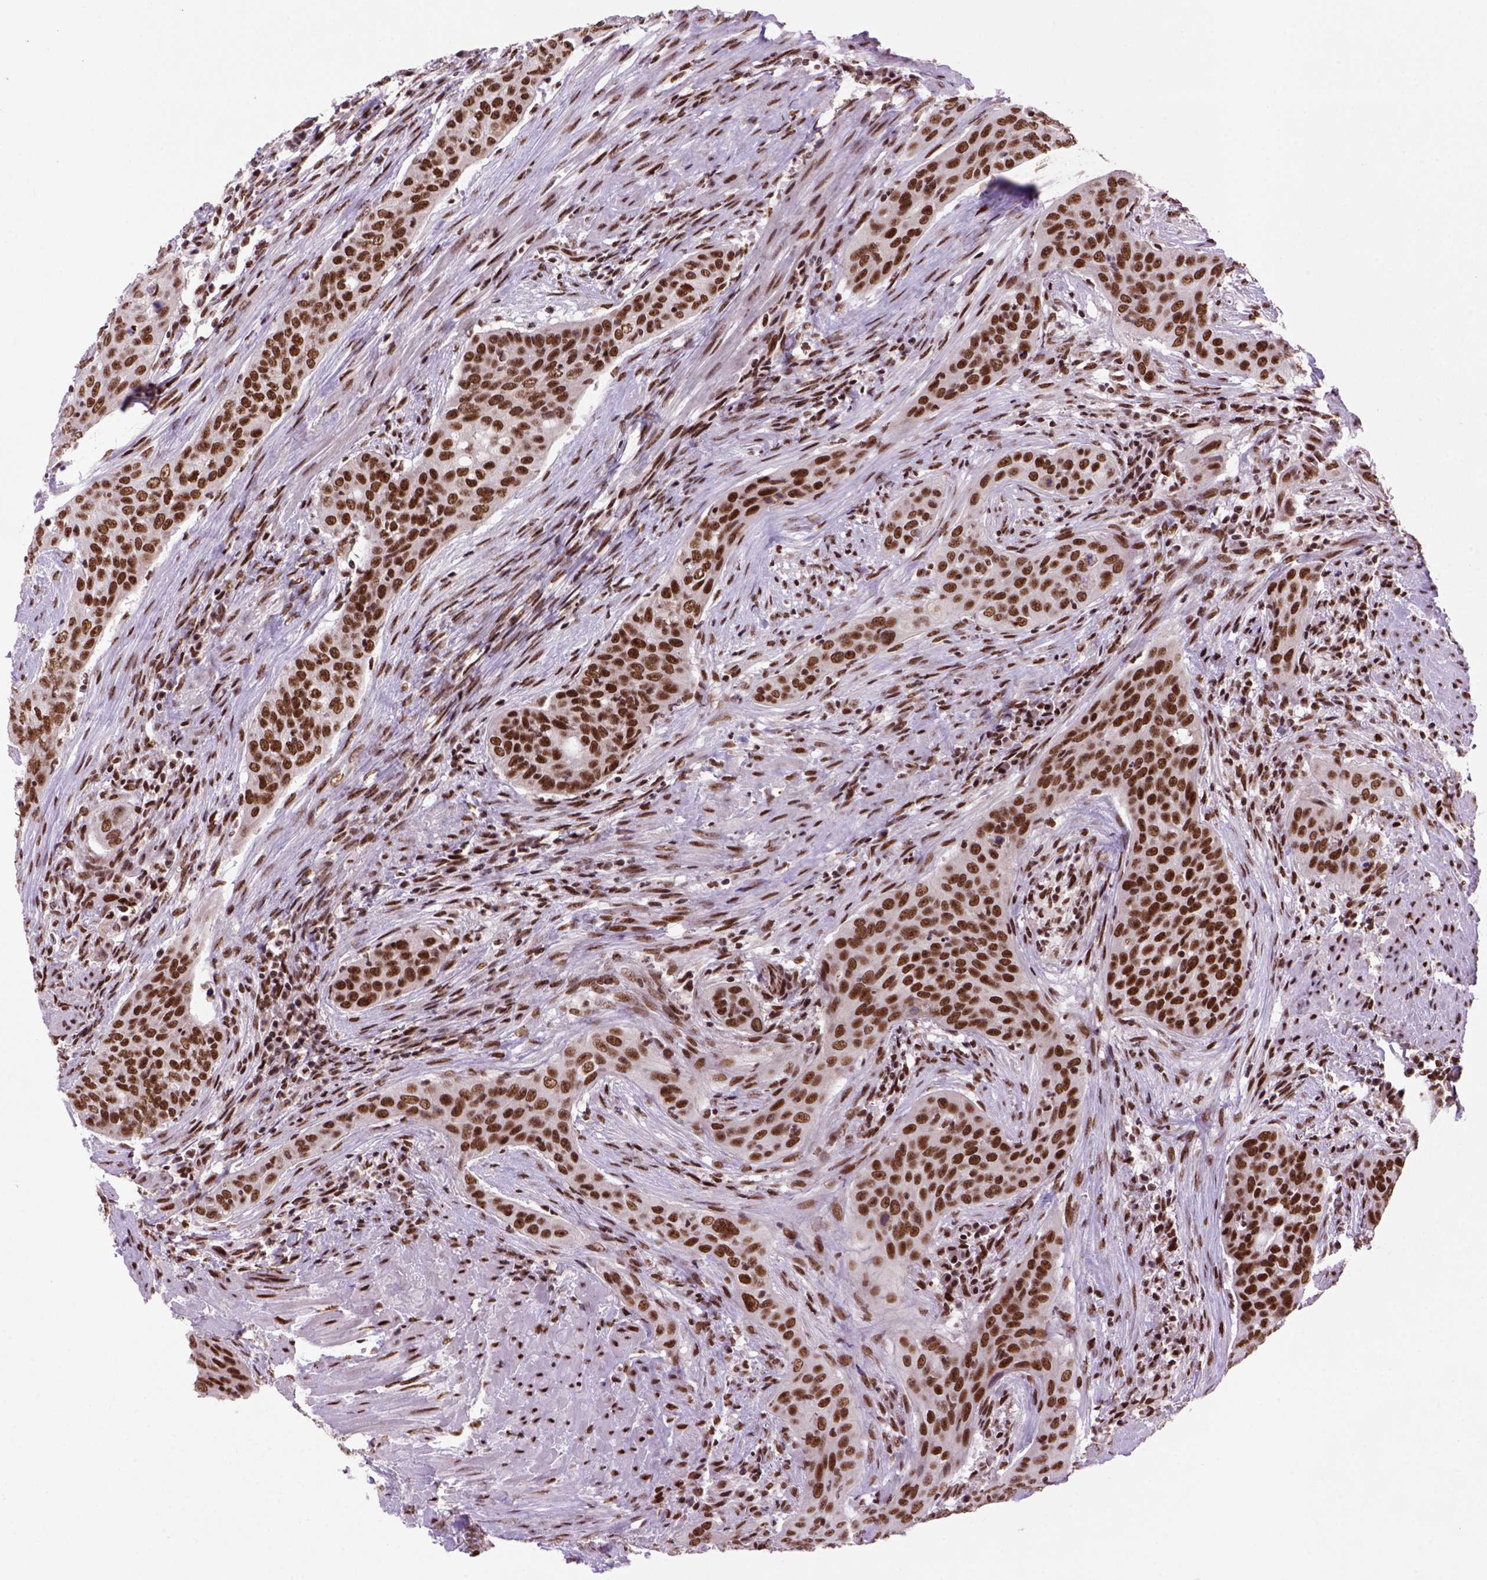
{"staining": {"intensity": "strong", "quantity": ">75%", "location": "nuclear"}, "tissue": "urothelial cancer", "cell_type": "Tumor cells", "image_type": "cancer", "snomed": [{"axis": "morphology", "description": "Urothelial carcinoma, High grade"}, {"axis": "topography", "description": "Urinary bladder"}], "caption": "The histopathology image shows immunohistochemical staining of high-grade urothelial carcinoma. There is strong nuclear staining is appreciated in approximately >75% of tumor cells.", "gene": "NSMCE2", "patient": {"sex": "male", "age": 82}}